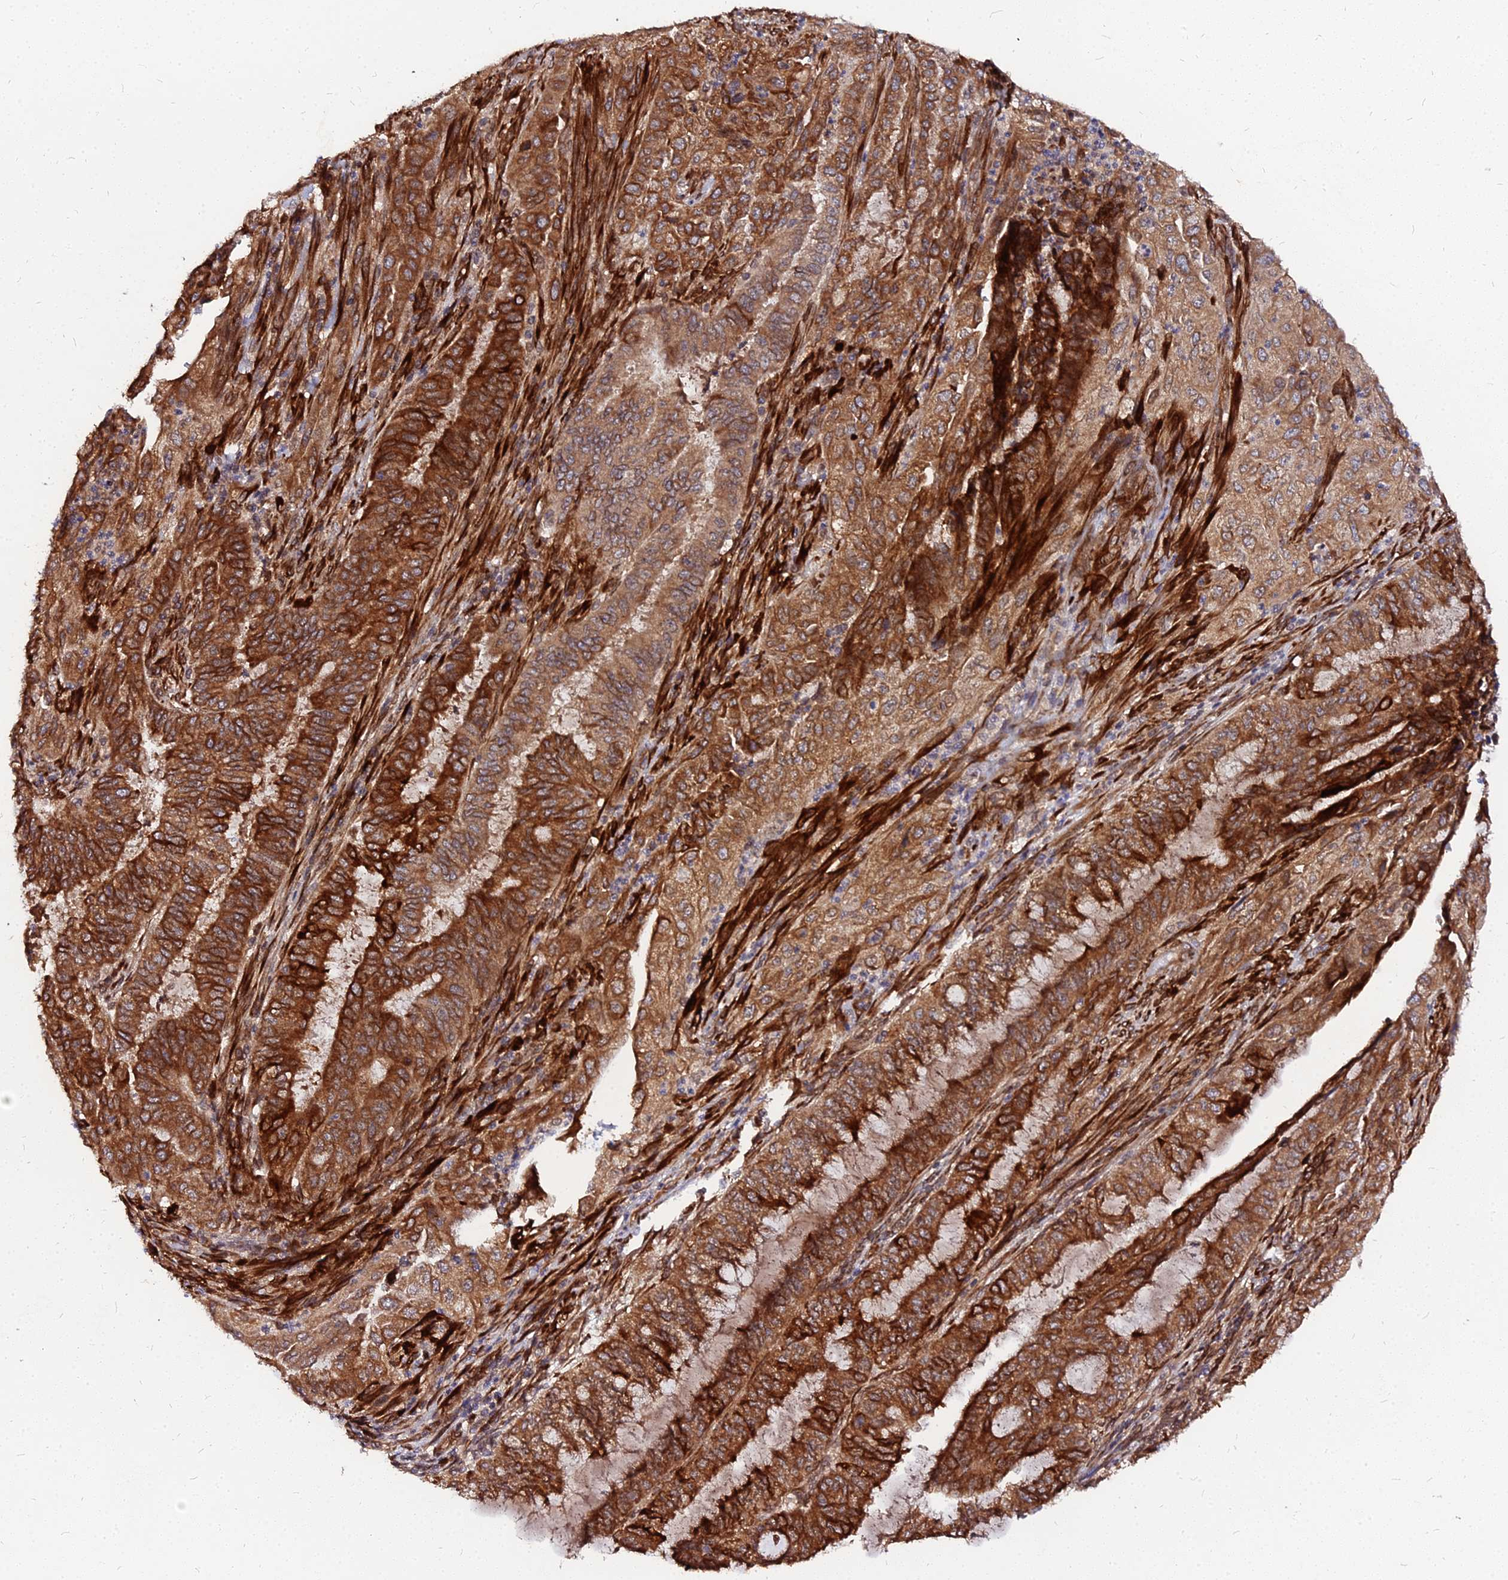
{"staining": {"intensity": "strong", "quantity": ">75%", "location": "cytoplasmic/membranous"}, "tissue": "endometrial cancer", "cell_type": "Tumor cells", "image_type": "cancer", "snomed": [{"axis": "morphology", "description": "Adenocarcinoma, NOS"}, {"axis": "topography", "description": "Endometrium"}], "caption": "A histopathology image of adenocarcinoma (endometrial) stained for a protein exhibits strong cytoplasmic/membranous brown staining in tumor cells.", "gene": "PDE4D", "patient": {"sex": "female", "age": 51}}